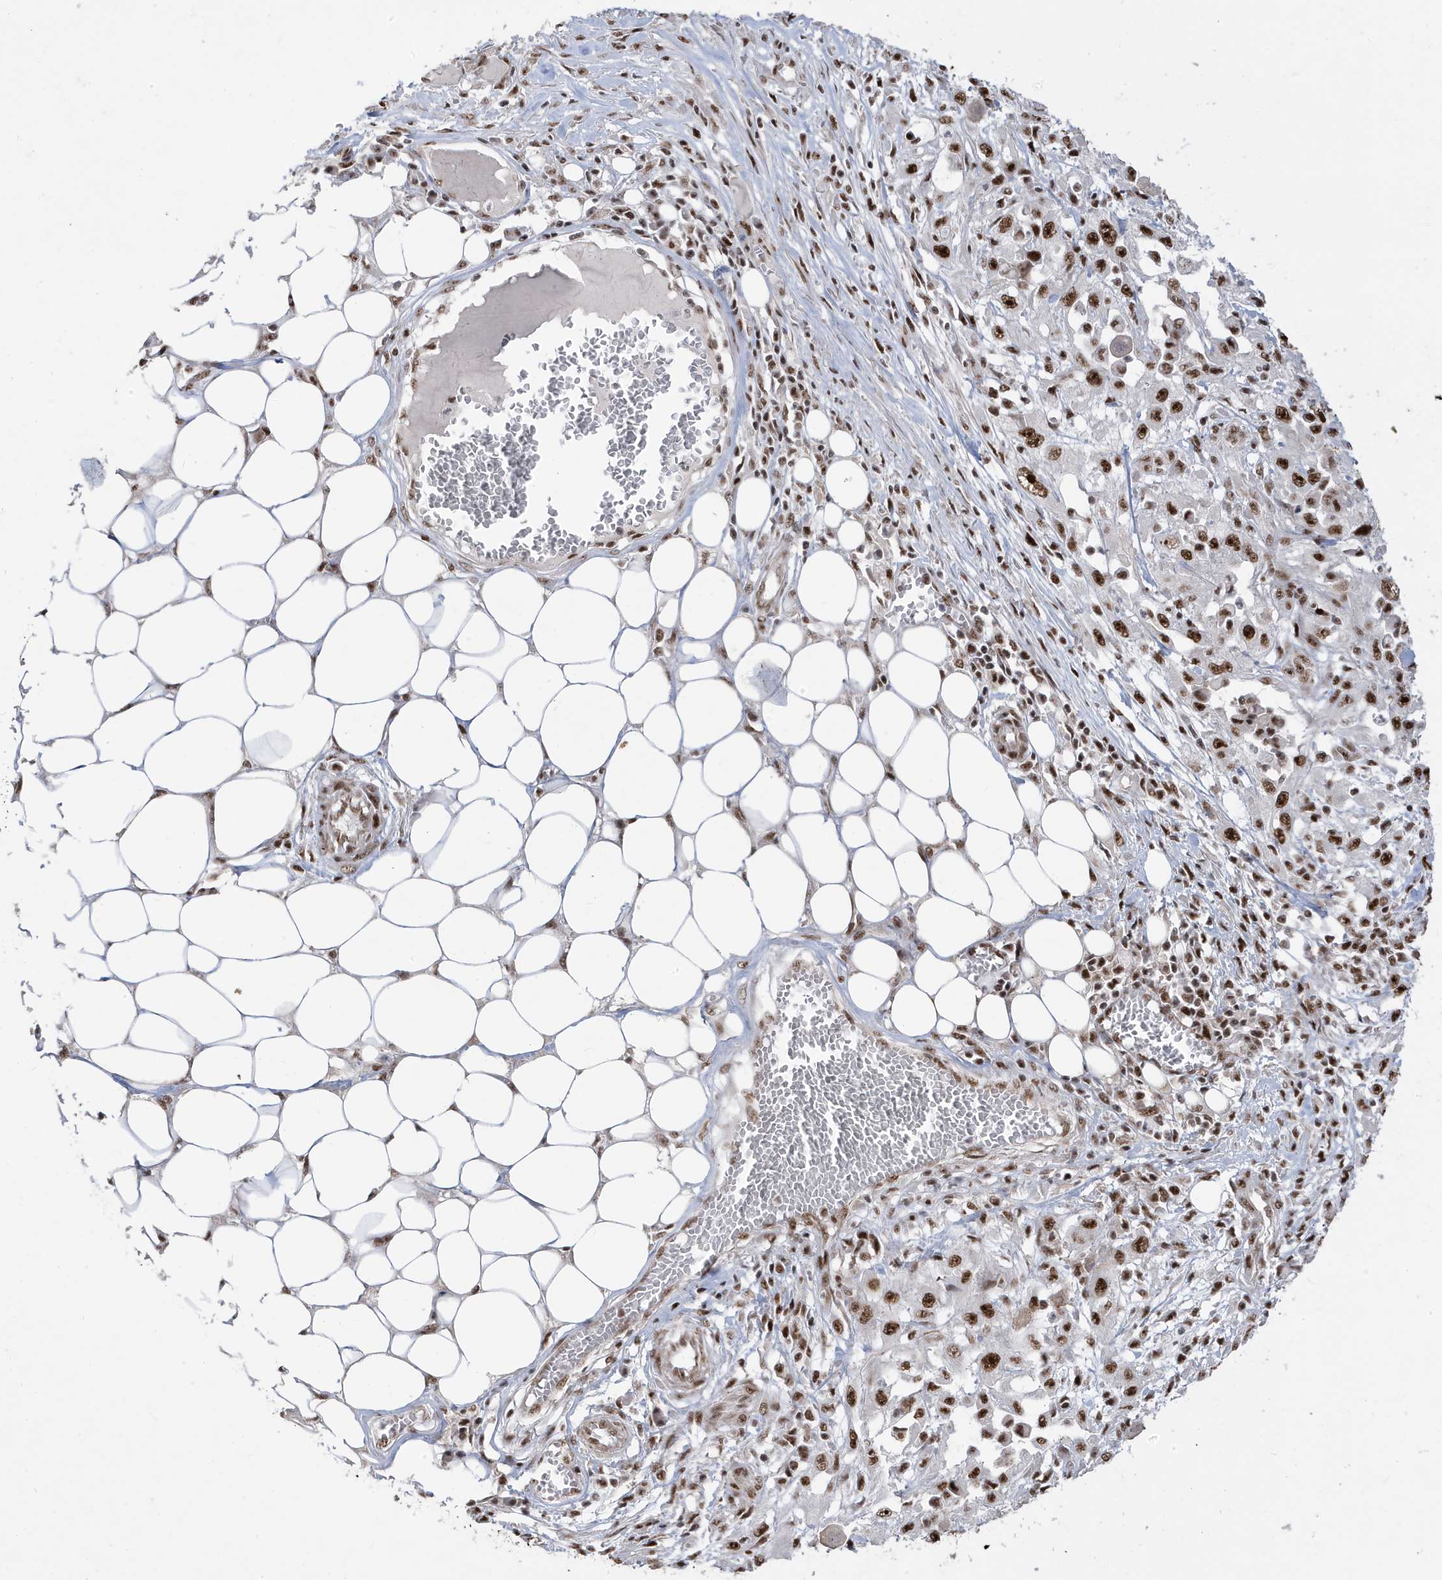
{"staining": {"intensity": "strong", "quantity": ">75%", "location": "nuclear"}, "tissue": "skin cancer", "cell_type": "Tumor cells", "image_type": "cancer", "snomed": [{"axis": "morphology", "description": "Squamous cell carcinoma, NOS"}, {"axis": "morphology", "description": "Squamous cell carcinoma, metastatic, NOS"}, {"axis": "topography", "description": "Skin"}, {"axis": "topography", "description": "Lymph node"}], "caption": "Immunohistochemistry (IHC) staining of skin cancer, which demonstrates high levels of strong nuclear staining in approximately >75% of tumor cells indicating strong nuclear protein staining. The staining was performed using DAB (3,3'-diaminobenzidine) (brown) for protein detection and nuclei were counterstained in hematoxylin (blue).", "gene": "MTREX", "patient": {"sex": "male", "age": 75}}